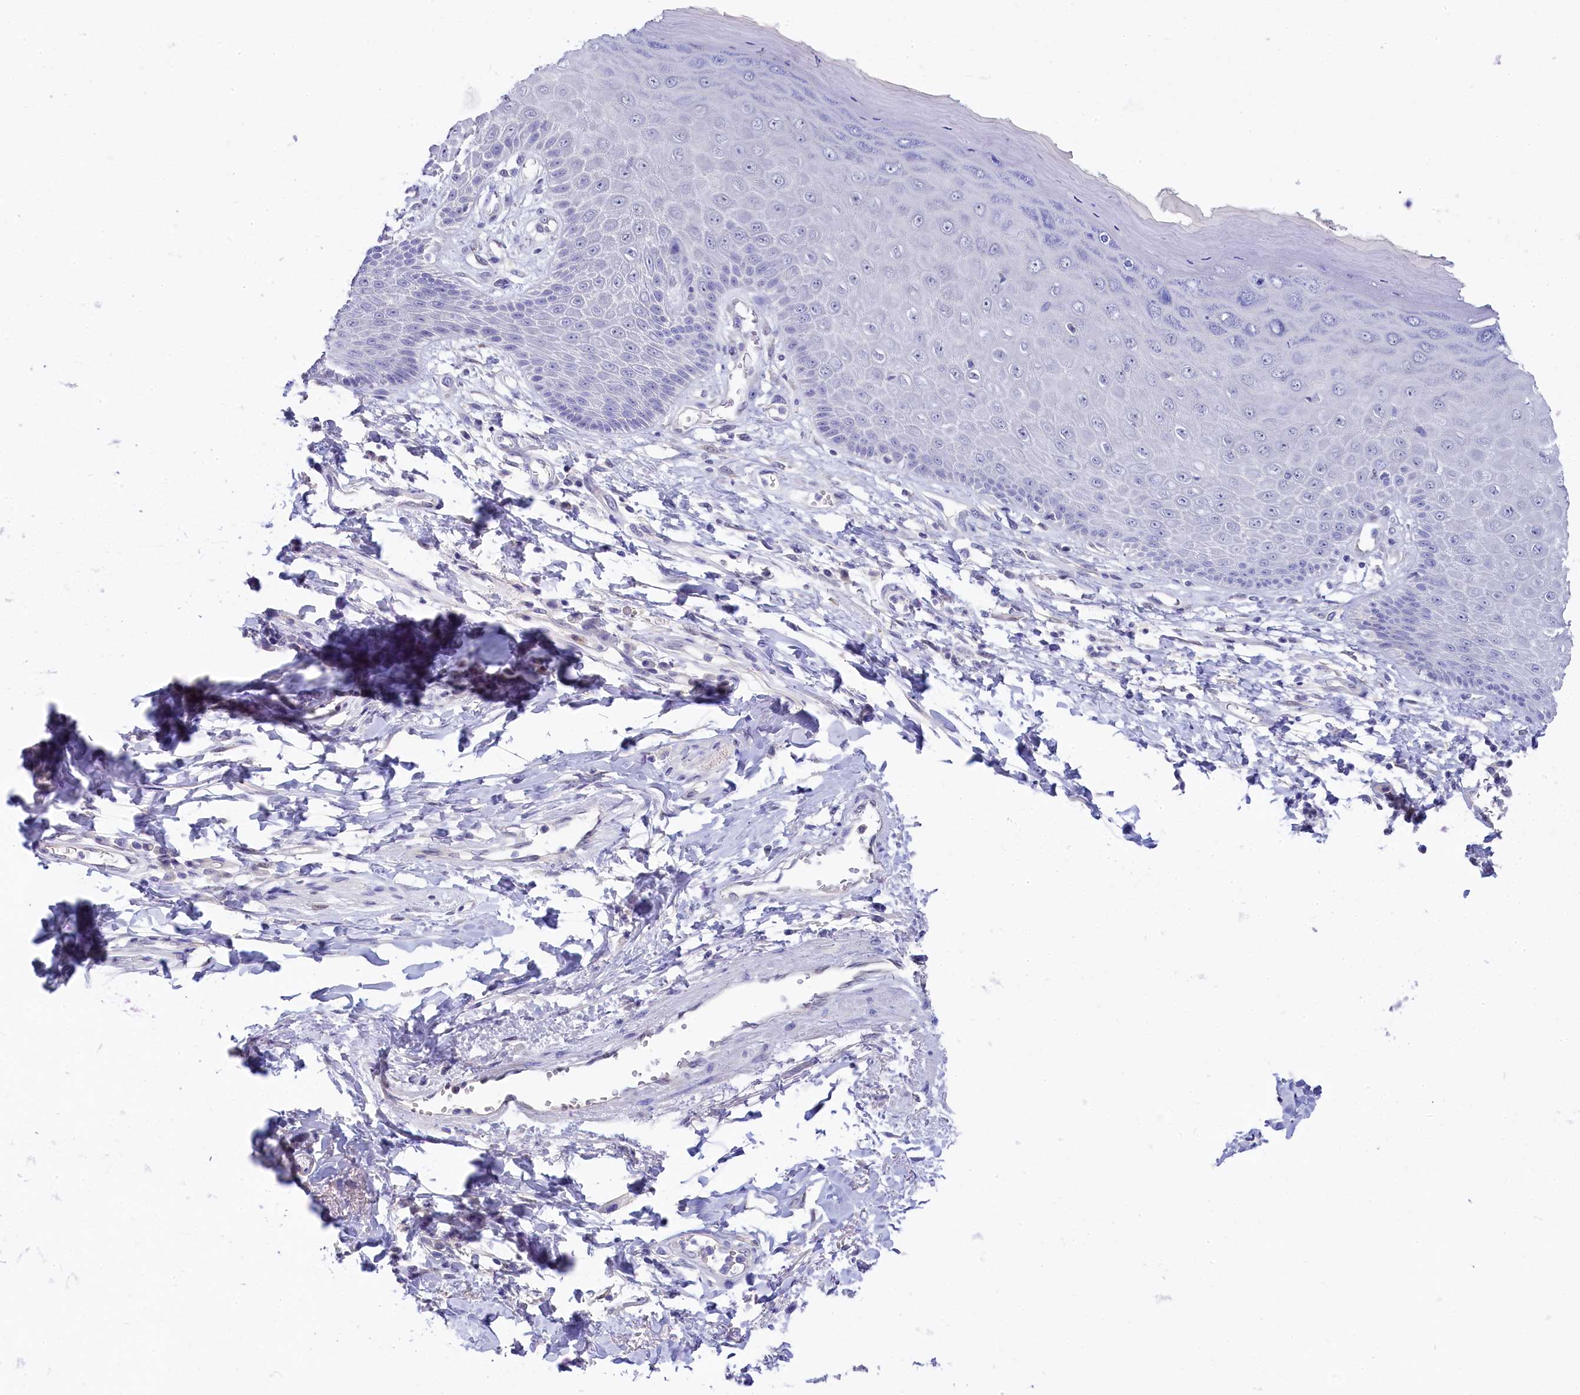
{"staining": {"intensity": "negative", "quantity": "none", "location": "none"}, "tissue": "skin", "cell_type": "Epidermal cells", "image_type": "normal", "snomed": [{"axis": "morphology", "description": "Normal tissue, NOS"}, {"axis": "topography", "description": "Anal"}], "caption": "The histopathology image exhibits no significant positivity in epidermal cells of skin. The staining is performed using DAB brown chromogen with nuclei counter-stained in using hematoxylin.", "gene": "C11orf54", "patient": {"sex": "male", "age": 78}}